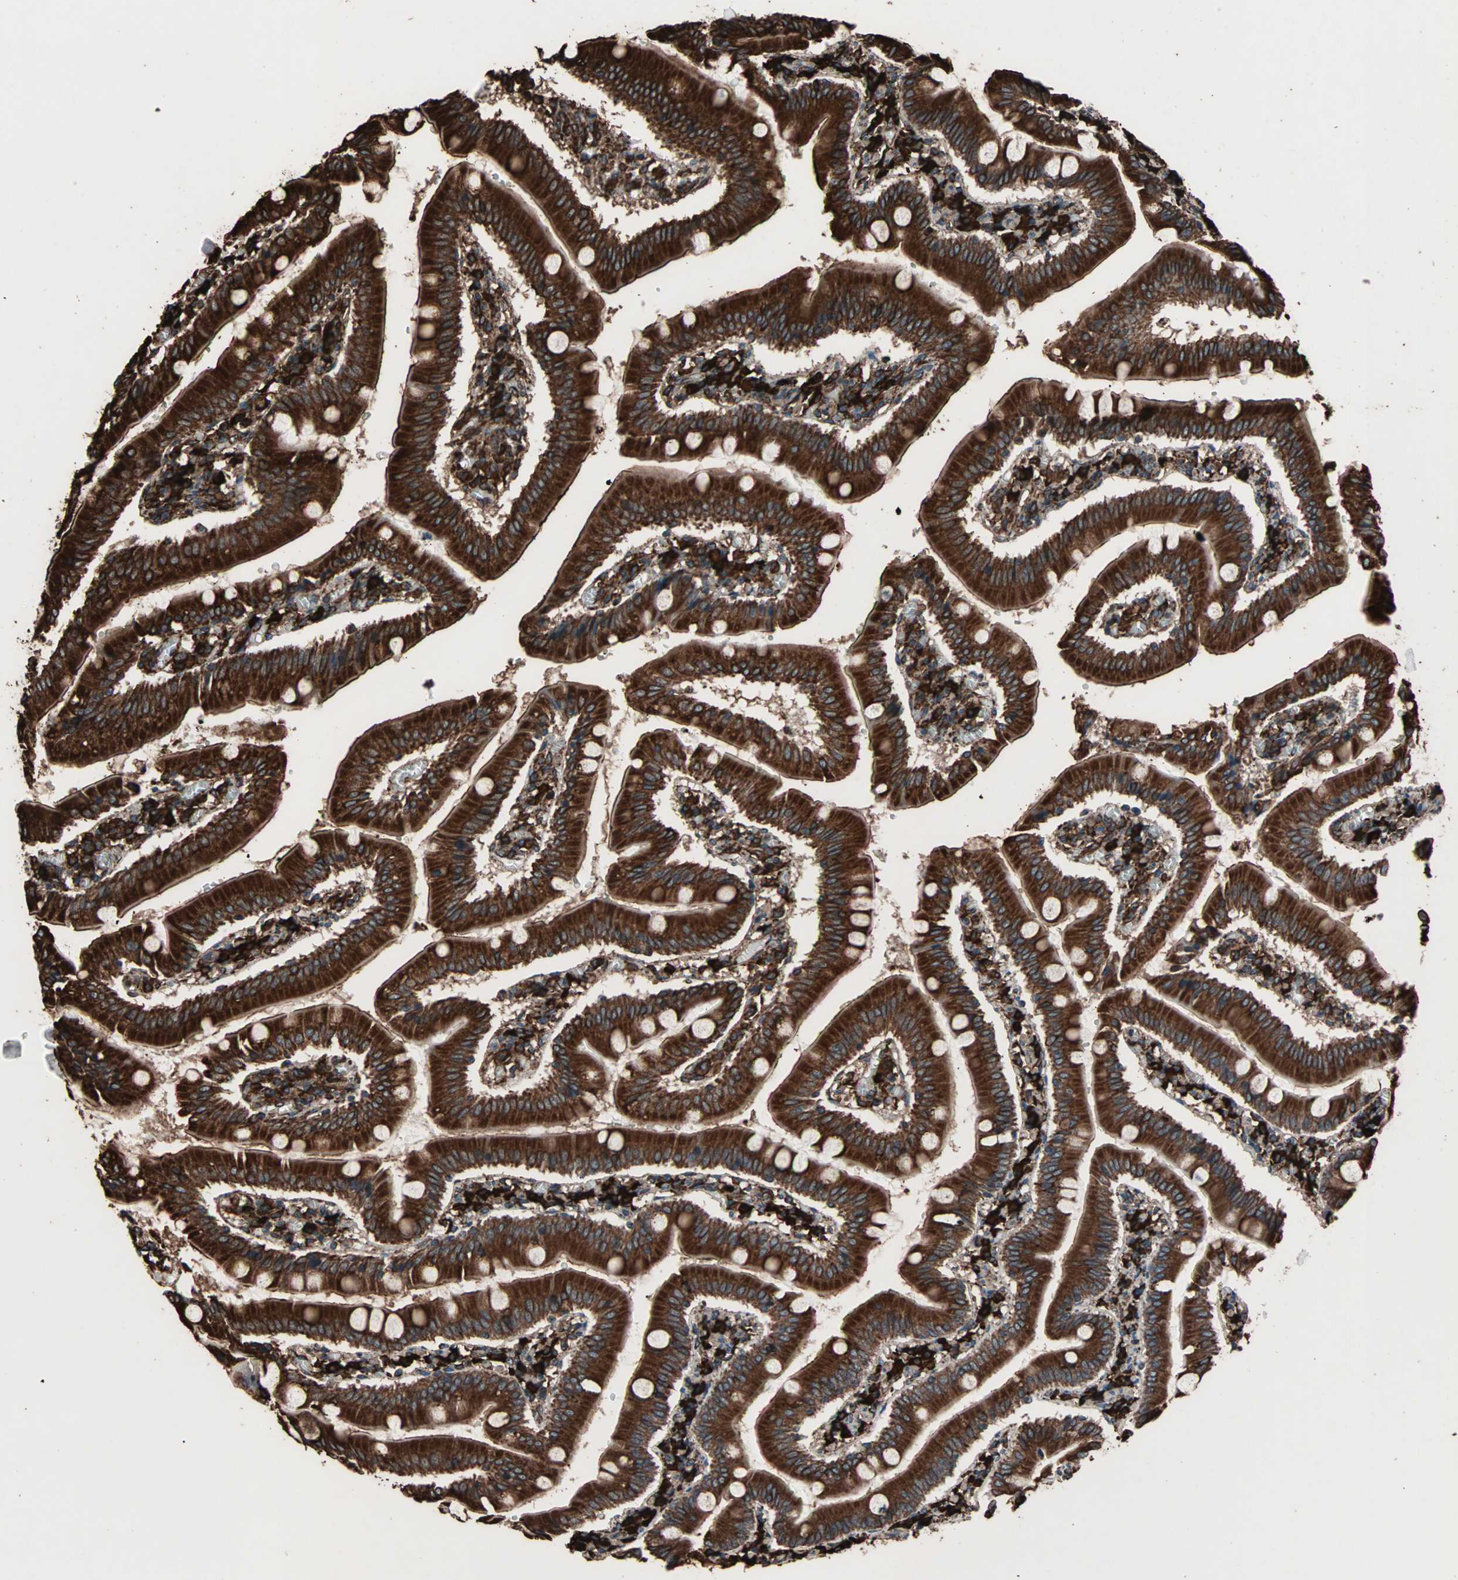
{"staining": {"intensity": "strong", "quantity": ">75%", "location": "cytoplasmic/membranous"}, "tissue": "small intestine", "cell_type": "Glandular cells", "image_type": "normal", "snomed": [{"axis": "morphology", "description": "Normal tissue, NOS"}, {"axis": "topography", "description": "Small intestine"}], "caption": "Protein expression analysis of normal small intestine displays strong cytoplasmic/membranous expression in approximately >75% of glandular cells.", "gene": "HSP90B1", "patient": {"sex": "male", "age": 71}}